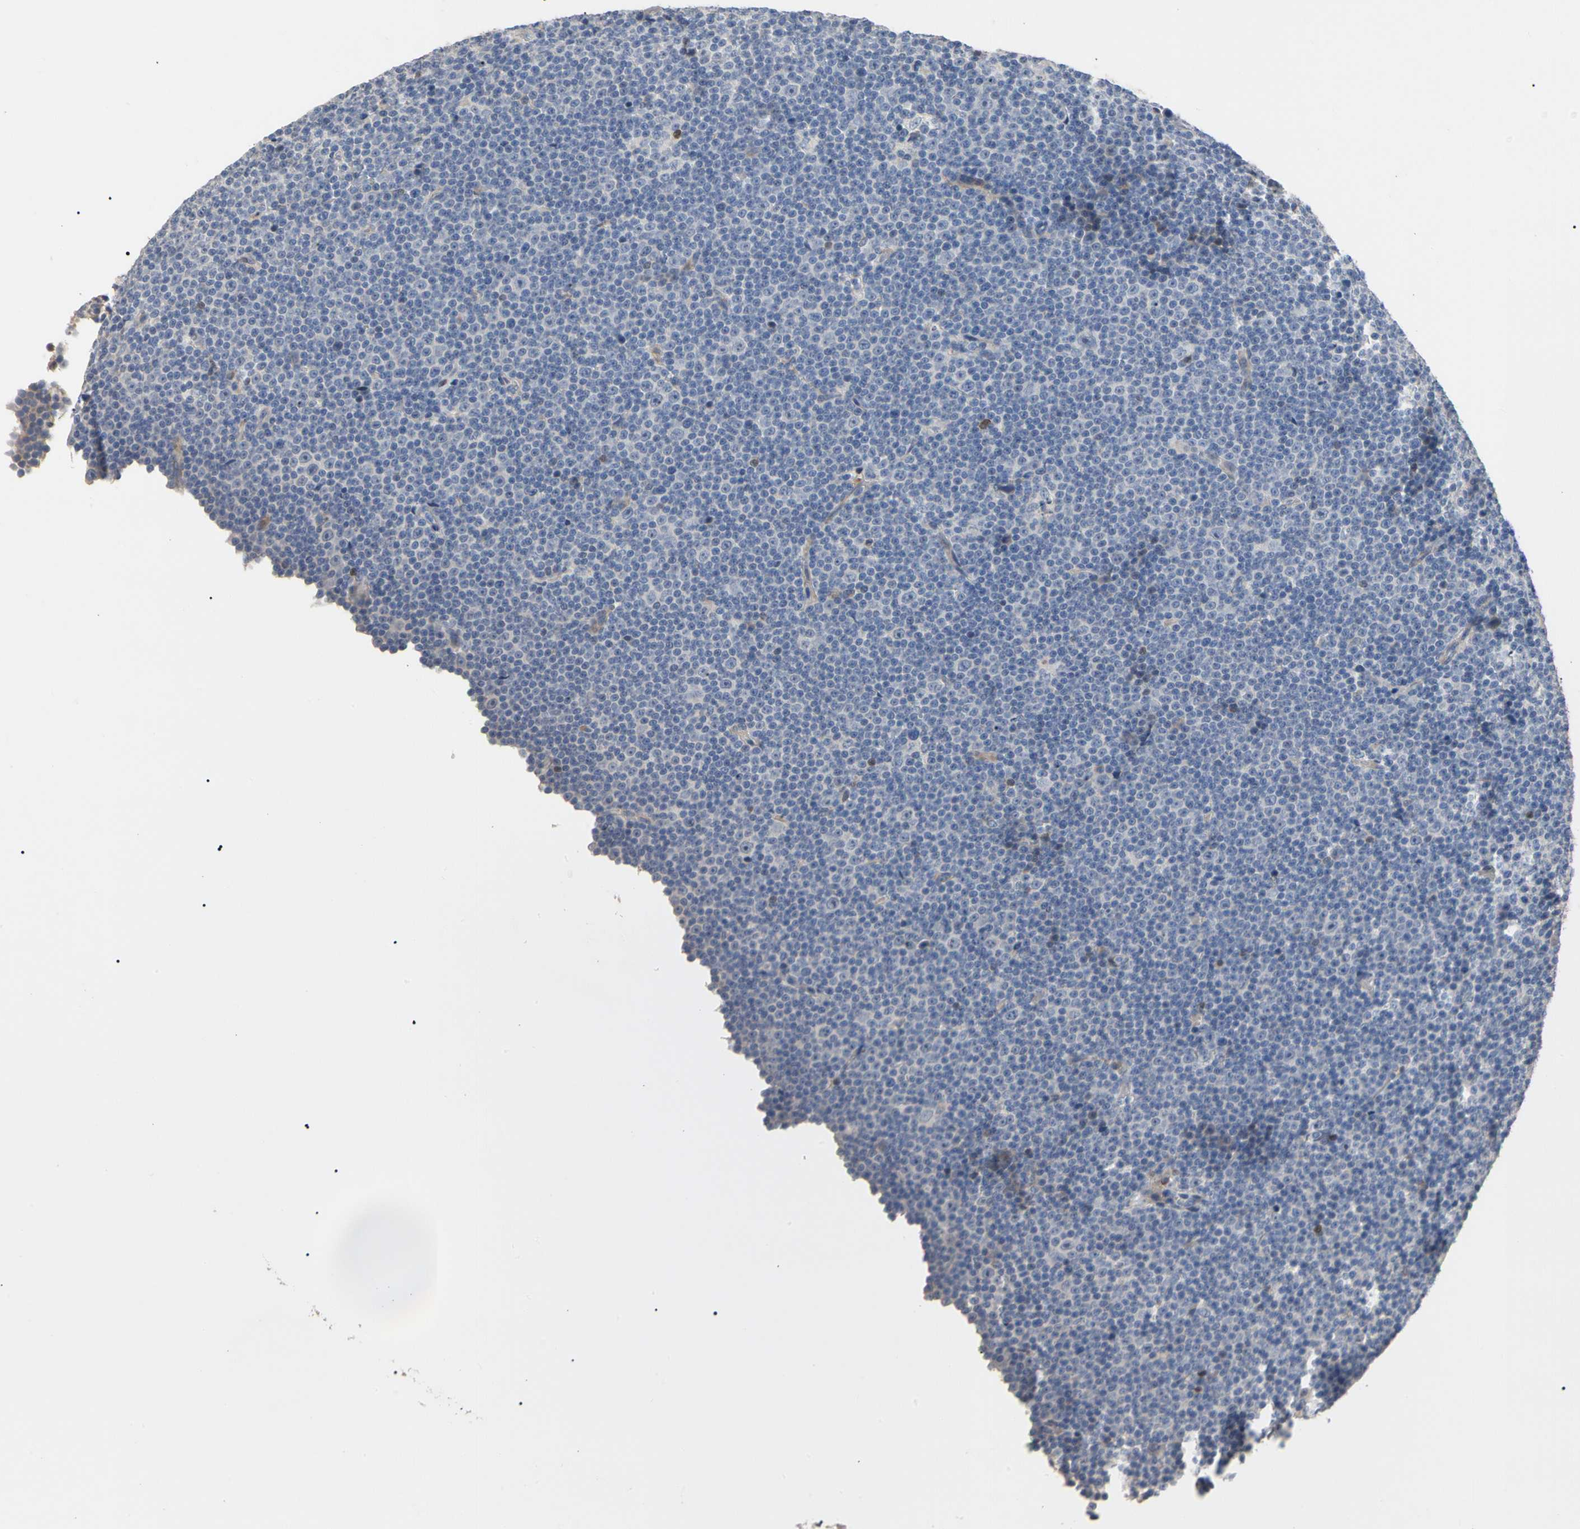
{"staining": {"intensity": "negative", "quantity": "none", "location": "none"}, "tissue": "lymphoma", "cell_type": "Tumor cells", "image_type": "cancer", "snomed": [{"axis": "morphology", "description": "Malignant lymphoma, non-Hodgkin's type, Low grade"}, {"axis": "topography", "description": "Lymph node"}], "caption": "Micrograph shows no significant protein staining in tumor cells of low-grade malignant lymphoma, non-Hodgkin's type. The staining is performed using DAB (3,3'-diaminobenzidine) brown chromogen with nuclei counter-stained in using hematoxylin.", "gene": "HMGCR", "patient": {"sex": "female", "age": 67}}